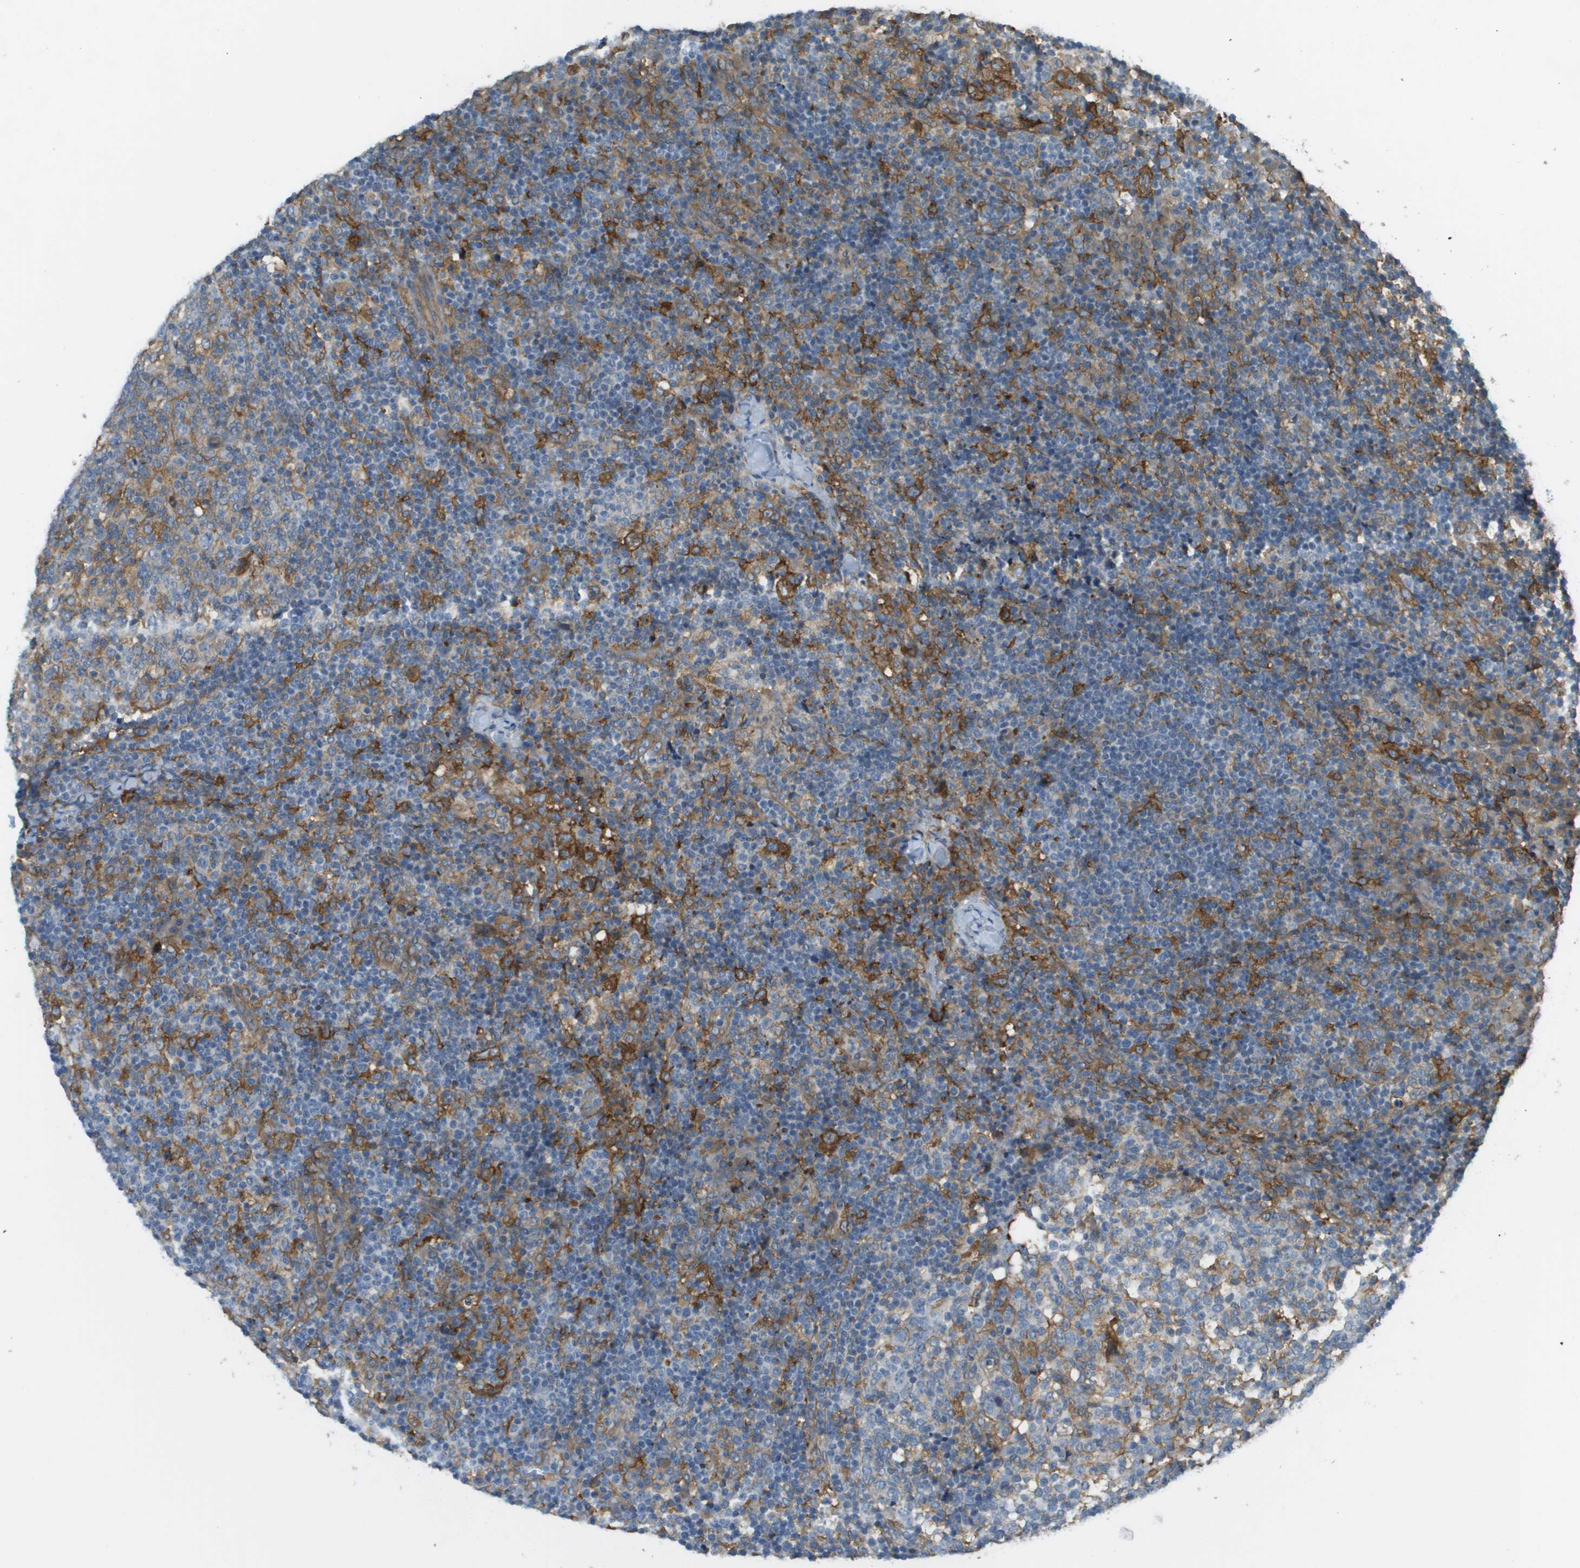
{"staining": {"intensity": "moderate", "quantity": "<25%", "location": "cytoplasmic/membranous"}, "tissue": "lymph node", "cell_type": "Germinal center cells", "image_type": "normal", "snomed": [{"axis": "morphology", "description": "Normal tissue, NOS"}, {"axis": "morphology", "description": "Inflammation, NOS"}, {"axis": "topography", "description": "Lymph node"}], "caption": "A photomicrograph showing moderate cytoplasmic/membranous positivity in approximately <25% of germinal center cells in benign lymph node, as visualized by brown immunohistochemical staining.", "gene": "CORO1B", "patient": {"sex": "male", "age": 55}}